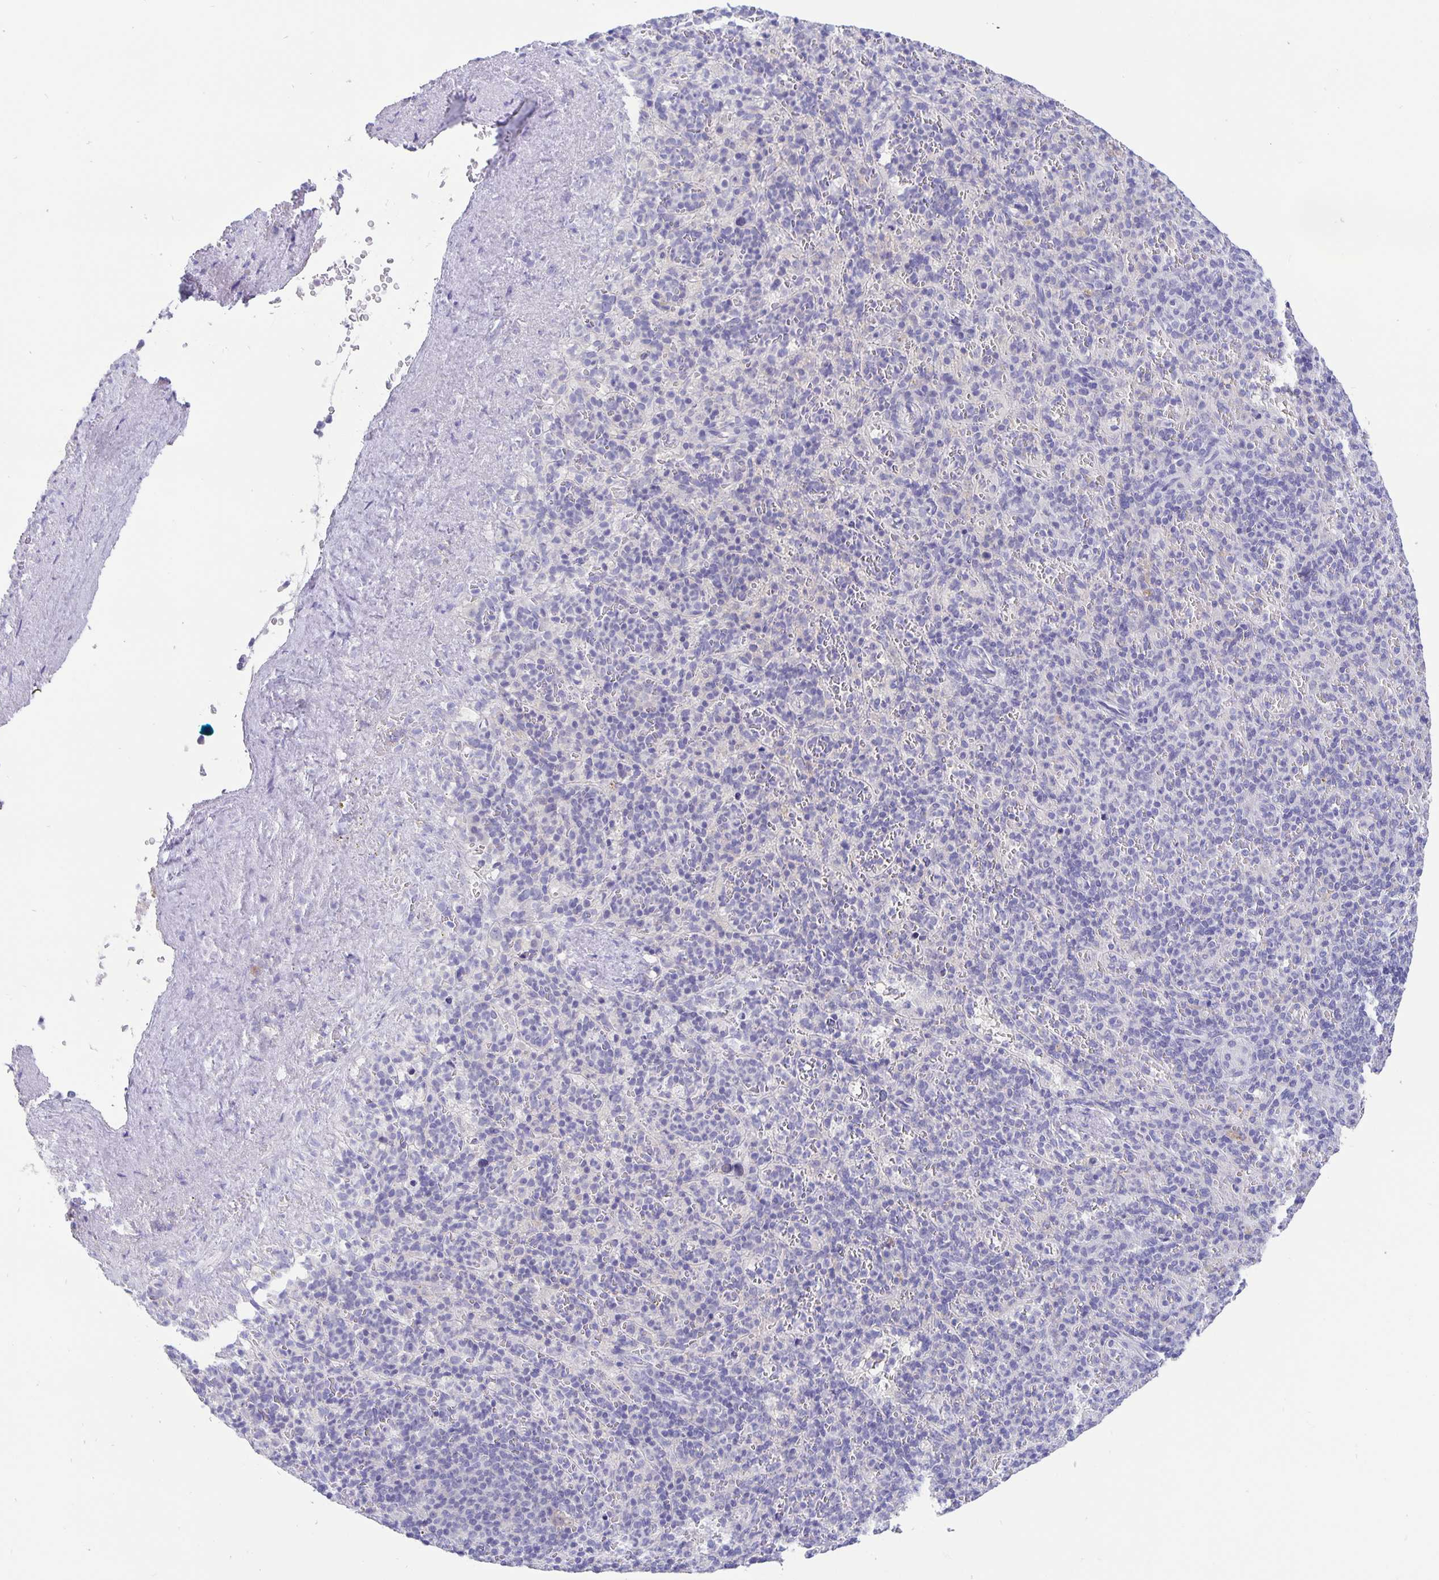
{"staining": {"intensity": "negative", "quantity": "none", "location": "none"}, "tissue": "spleen", "cell_type": "Cells in red pulp", "image_type": "normal", "snomed": [{"axis": "morphology", "description": "Normal tissue, NOS"}, {"axis": "topography", "description": "Spleen"}], "caption": "A histopathology image of spleen stained for a protein demonstrates no brown staining in cells in red pulp. Nuclei are stained in blue.", "gene": "ERMN", "patient": {"sex": "female", "age": 74}}